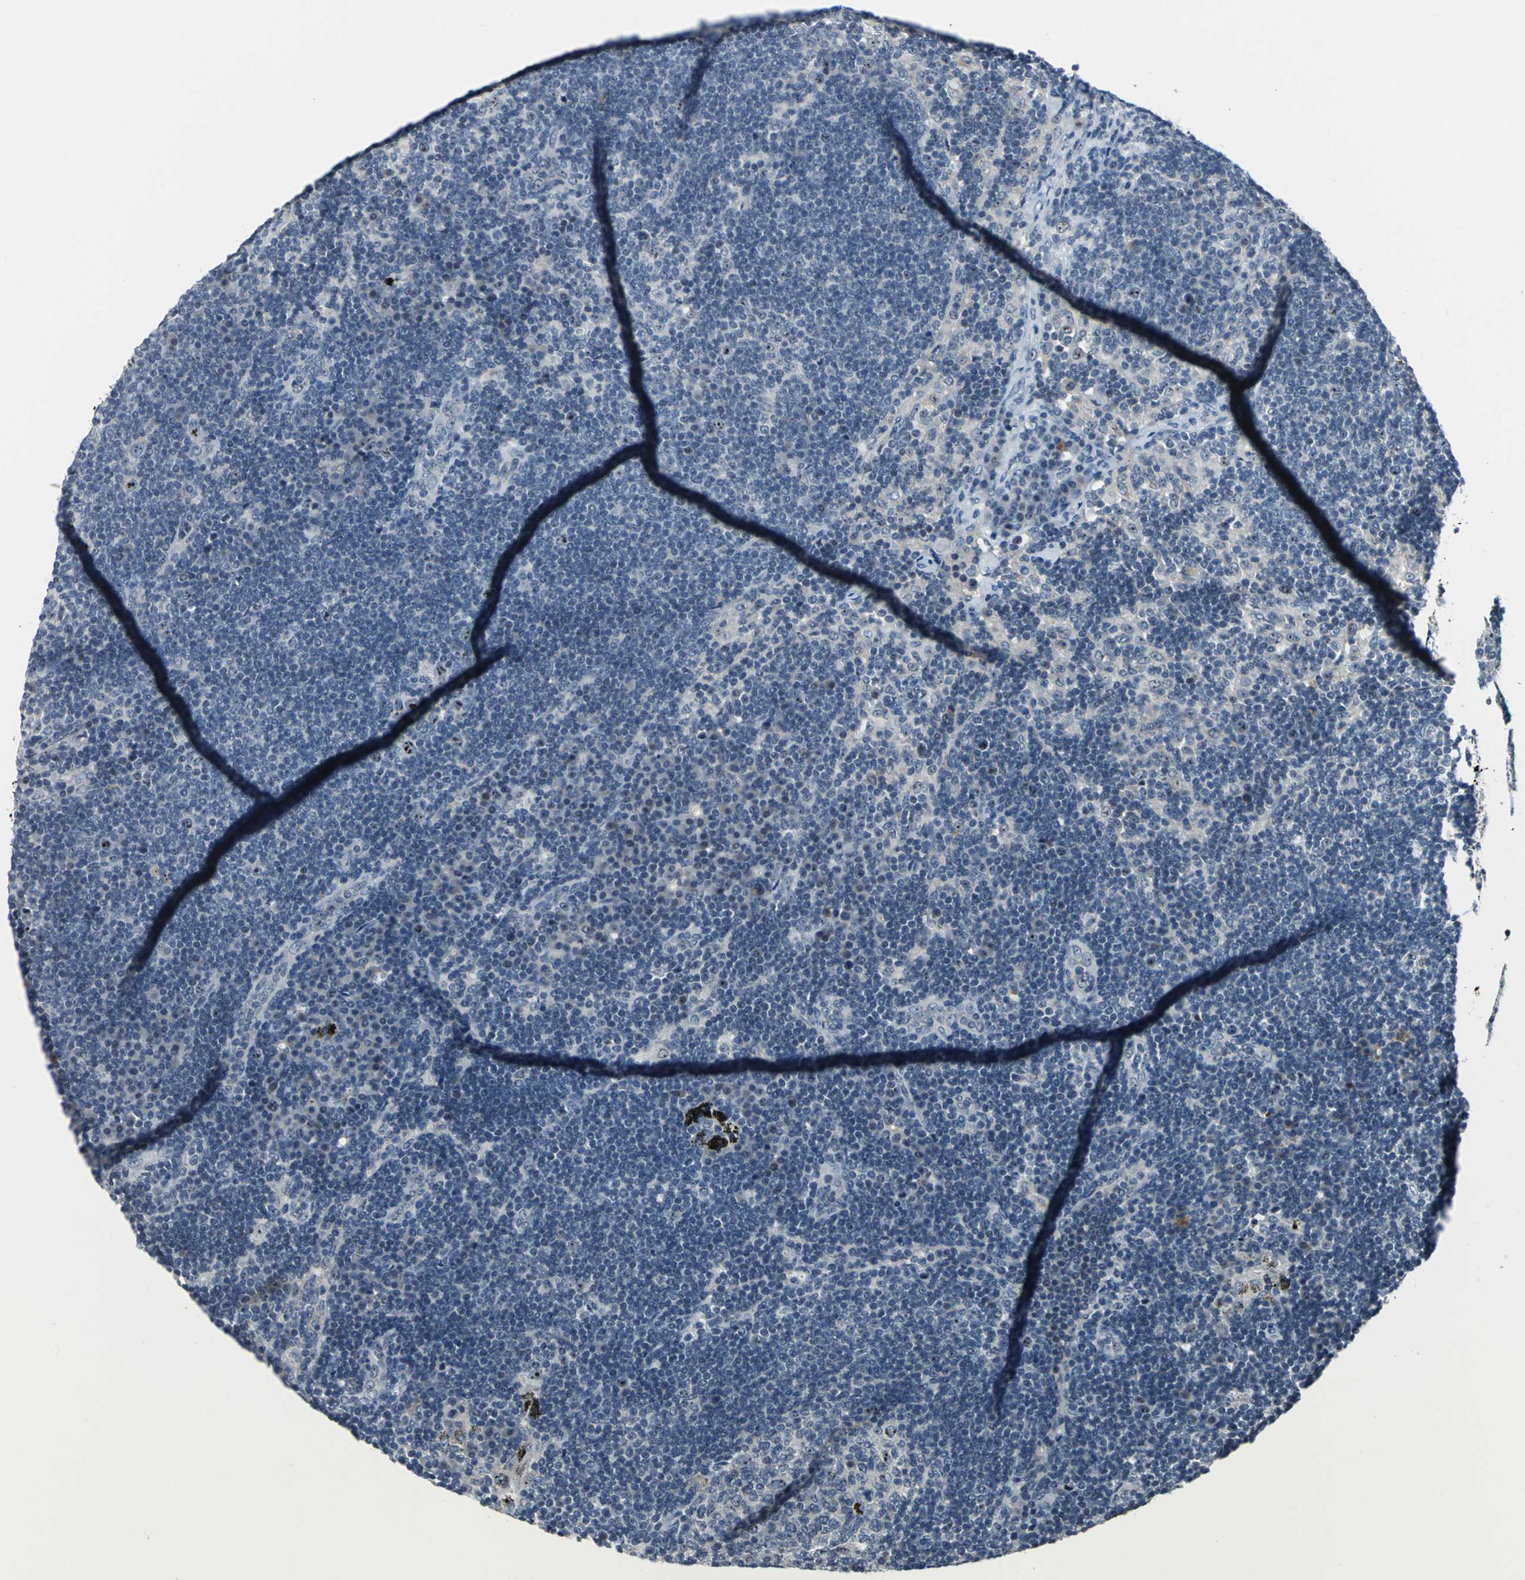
{"staining": {"intensity": "strong", "quantity": "<25%", "location": "nuclear"}, "tissue": "lymph node", "cell_type": "Germinal center cells", "image_type": "normal", "snomed": [{"axis": "morphology", "description": "Normal tissue, NOS"}, {"axis": "morphology", "description": "Squamous cell carcinoma, metastatic, NOS"}, {"axis": "topography", "description": "Lymph node"}], "caption": "Immunohistochemical staining of benign human lymph node reveals medium levels of strong nuclear positivity in approximately <25% of germinal center cells. (DAB (3,3'-diaminobenzidine) IHC with brightfield microscopy, high magnification).", "gene": "MYBBP1A", "patient": {"sex": "female", "age": 53}}